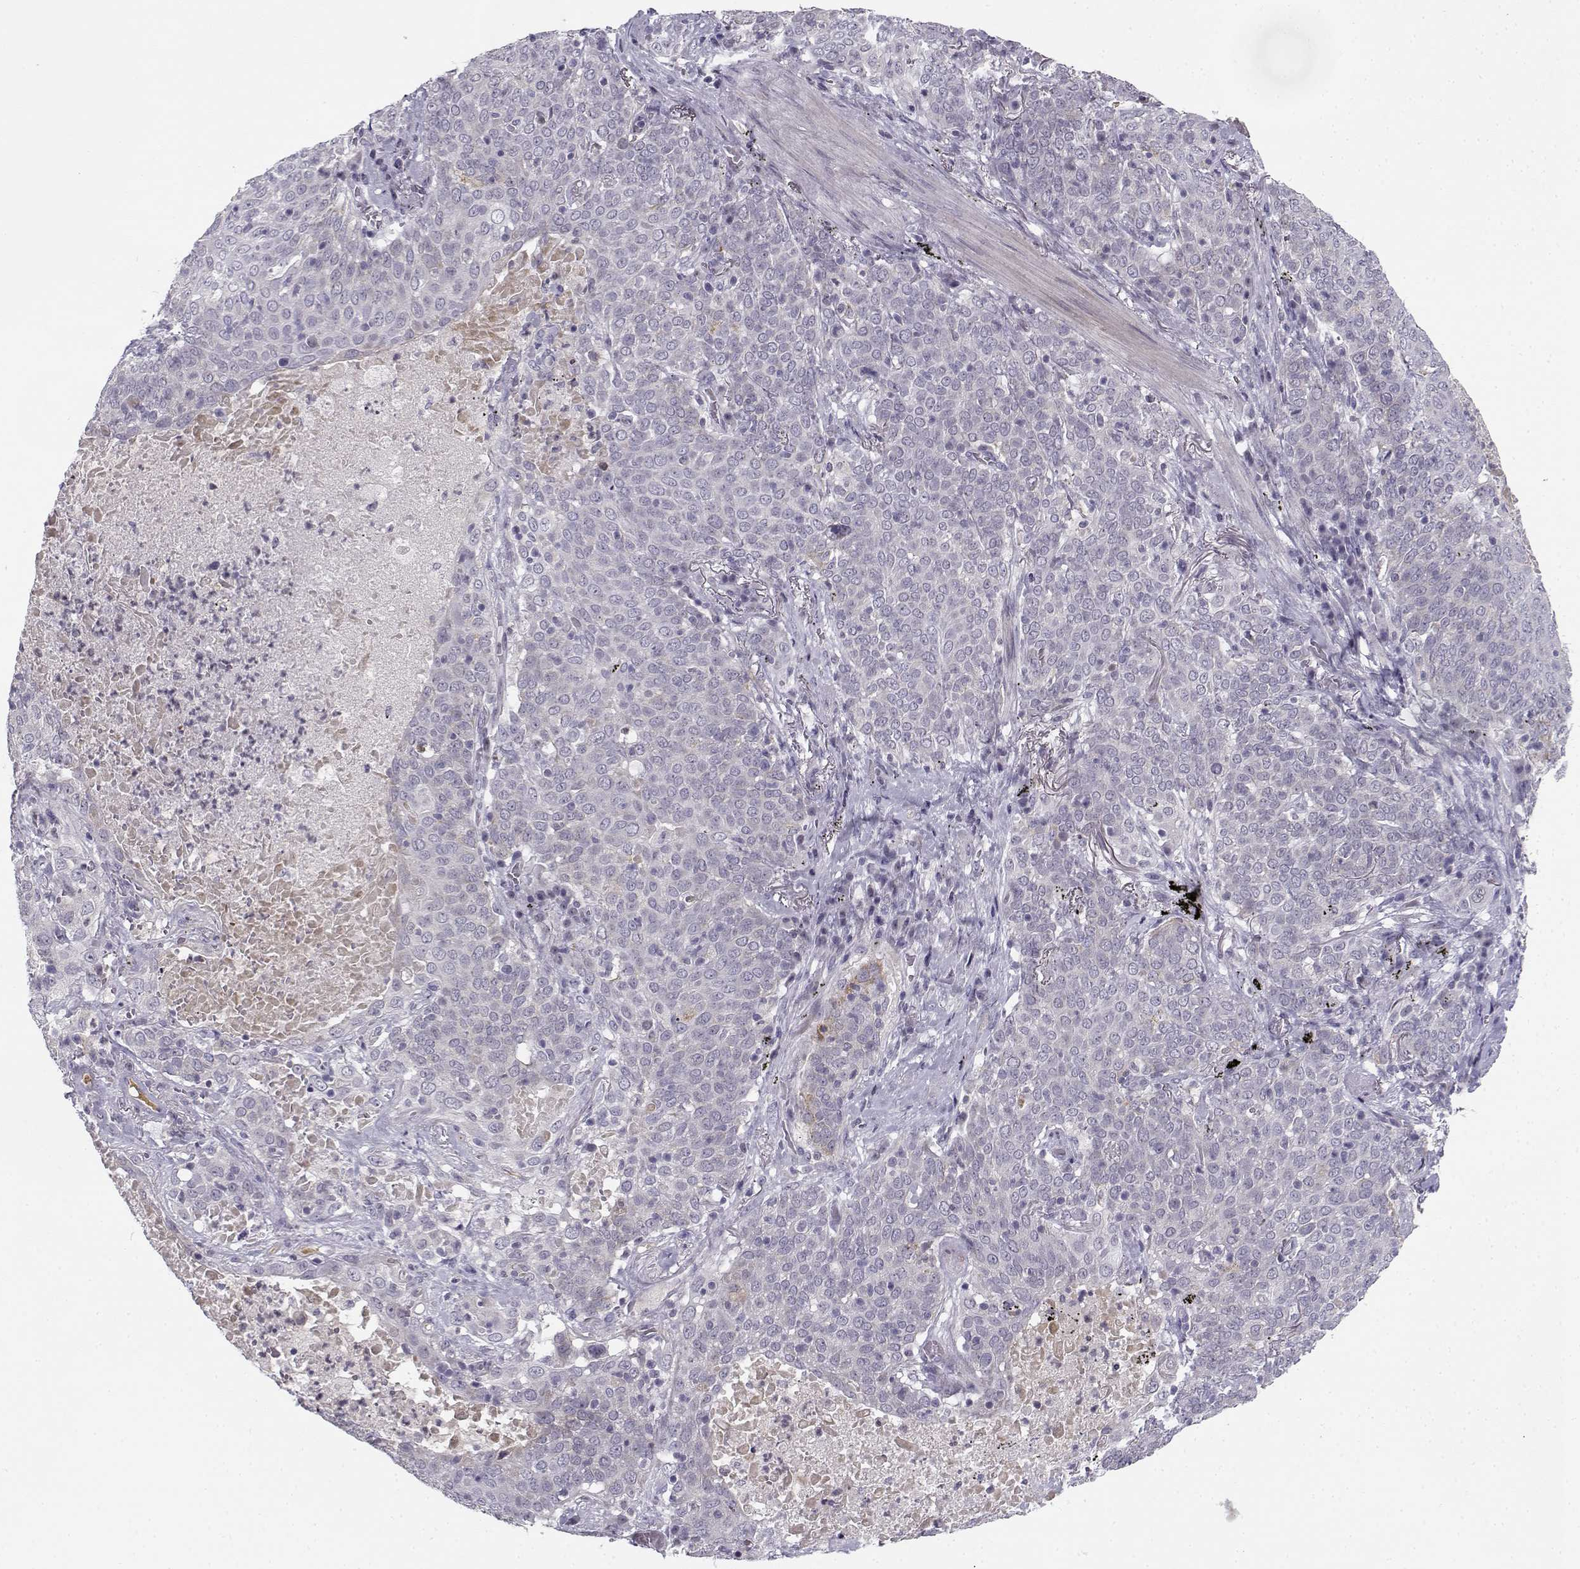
{"staining": {"intensity": "negative", "quantity": "none", "location": "none"}, "tissue": "lung cancer", "cell_type": "Tumor cells", "image_type": "cancer", "snomed": [{"axis": "morphology", "description": "Squamous cell carcinoma, NOS"}, {"axis": "topography", "description": "Lung"}], "caption": "This image is of squamous cell carcinoma (lung) stained with immunohistochemistry to label a protein in brown with the nuclei are counter-stained blue. There is no expression in tumor cells.", "gene": "DDX25", "patient": {"sex": "male", "age": 82}}